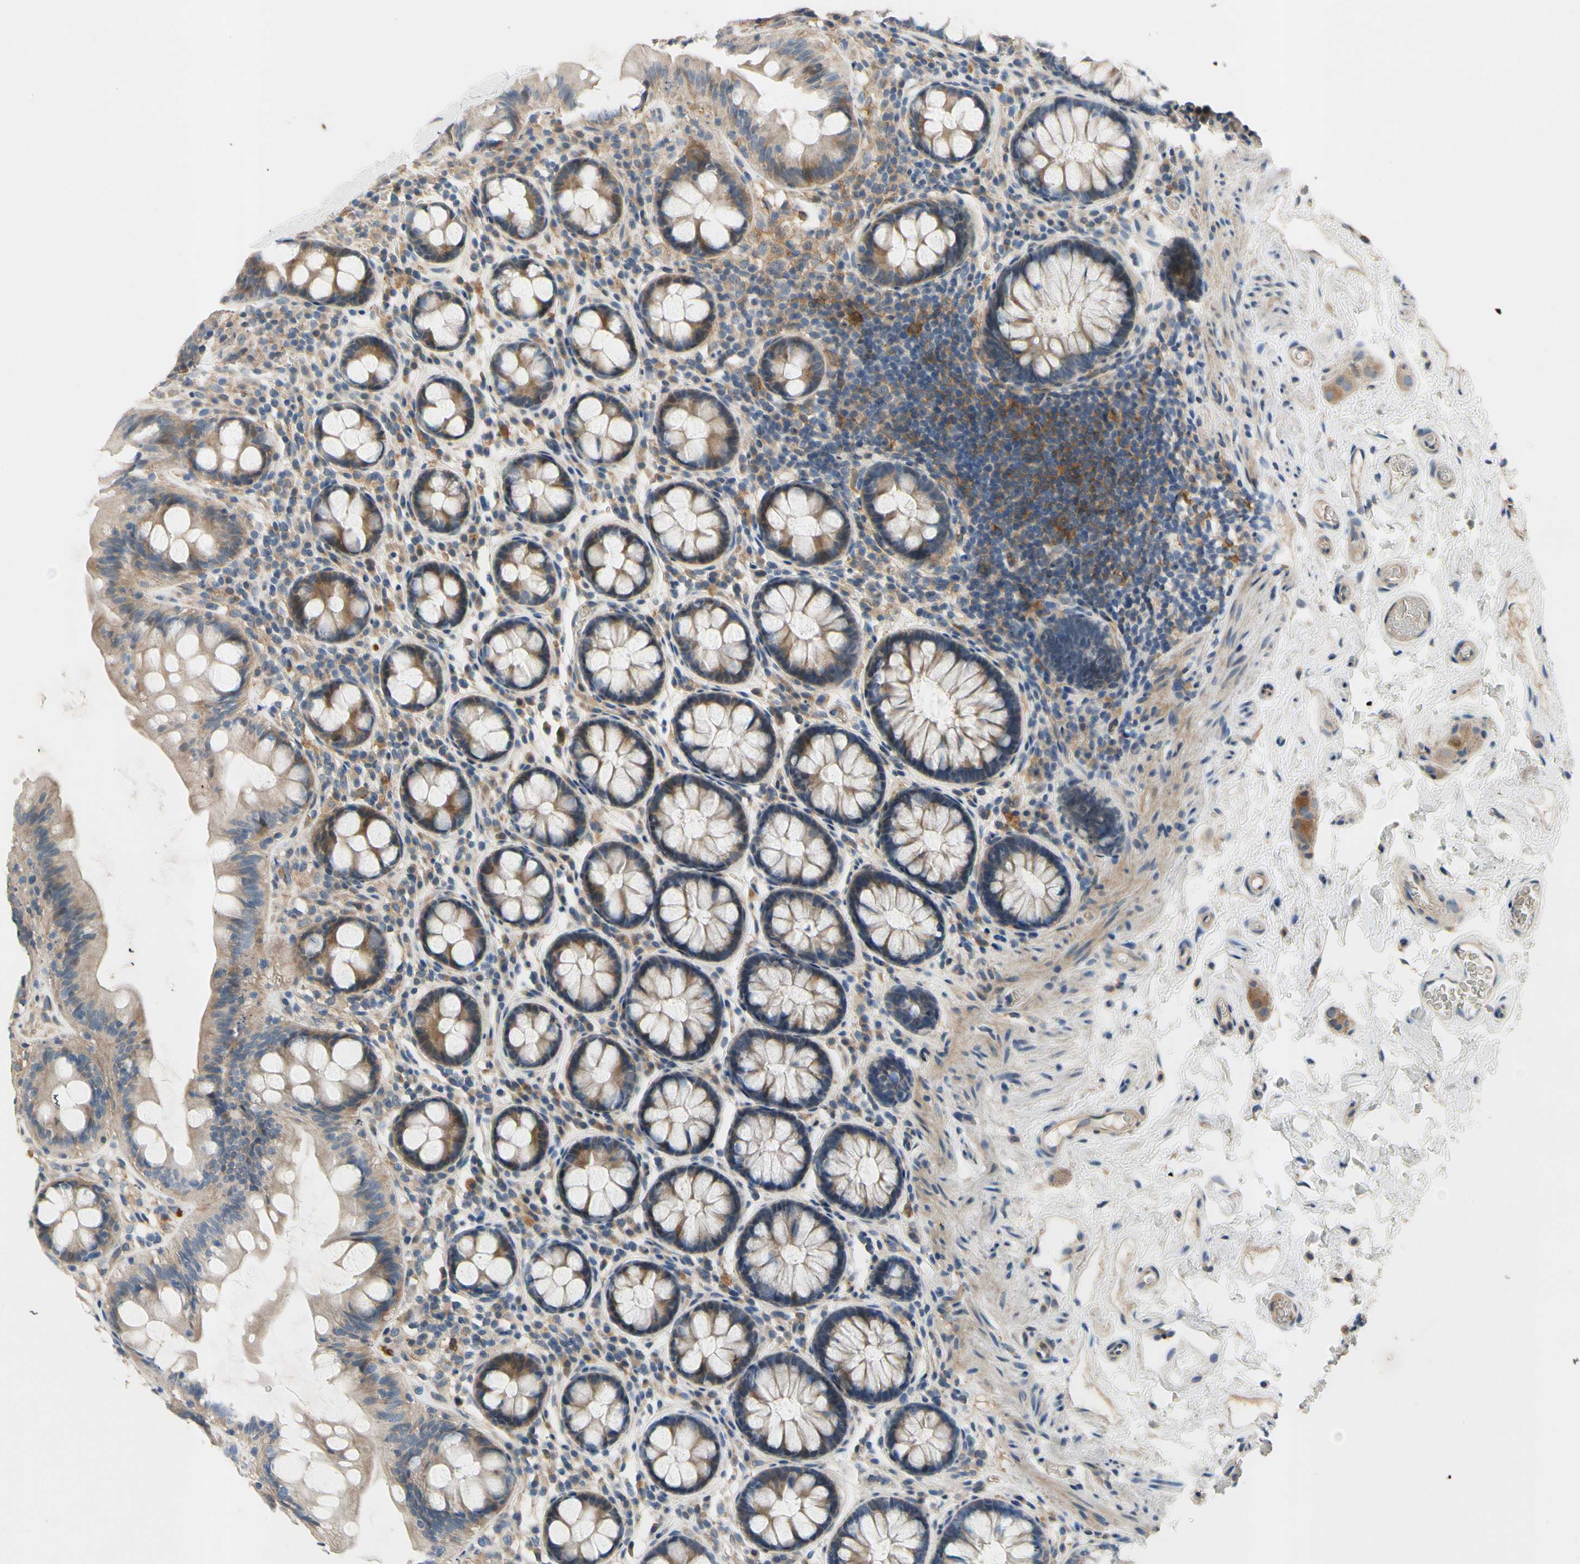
{"staining": {"intensity": "moderate", "quantity": ">75%", "location": "cytoplasmic/membranous"}, "tissue": "colon", "cell_type": "Endothelial cells", "image_type": "normal", "snomed": [{"axis": "morphology", "description": "Normal tissue, NOS"}, {"axis": "topography", "description": "Colon"}], "caption": "An image of colon stained for a protein exhibits moderate cytoplasmic/membranous brown staining in endothelial cells.", "gene": "SIGLEC5", "patient": {"sex": "female", "age": 80}}